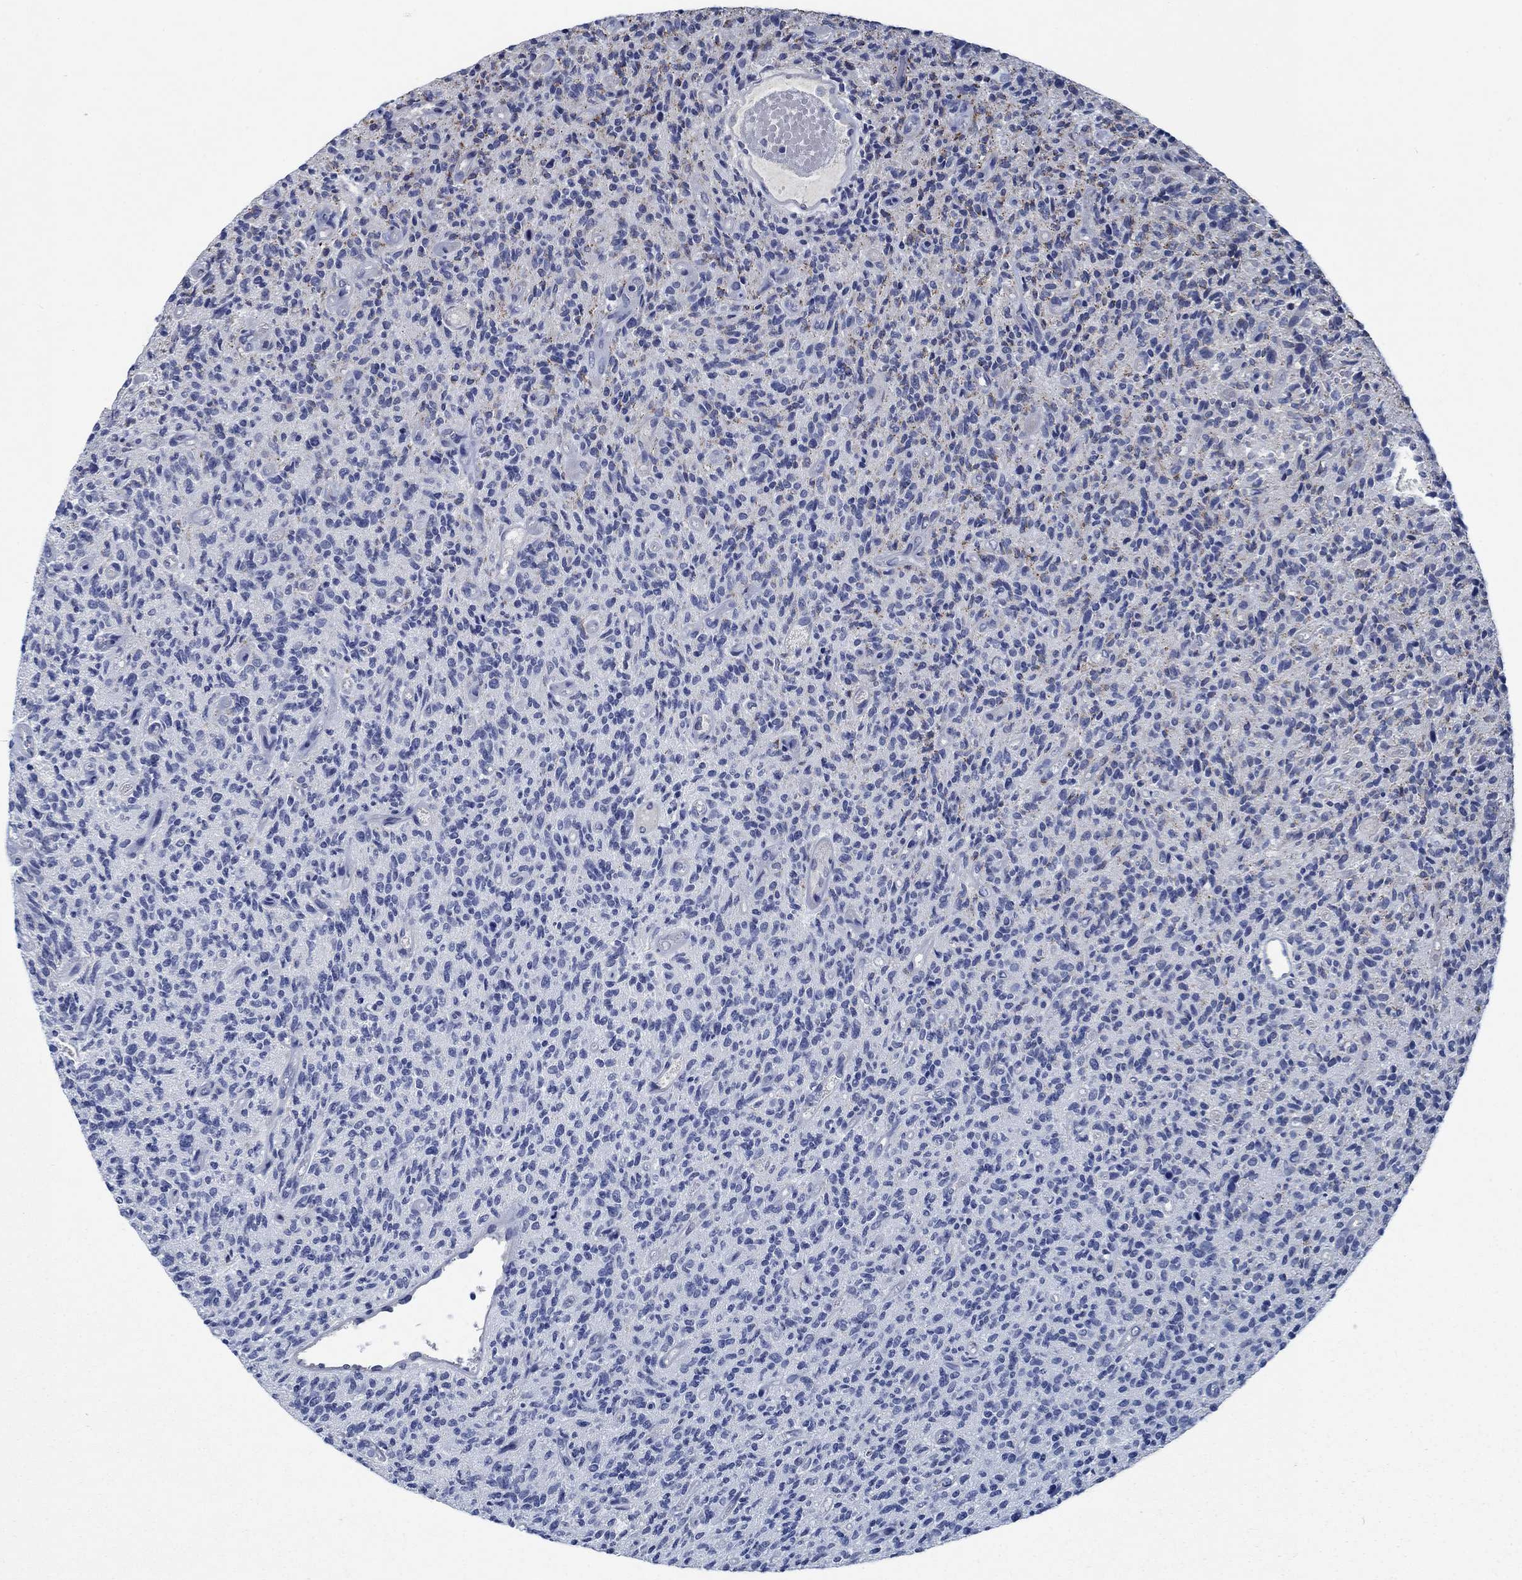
{"staining": {"intensity": "moderate", "quantity": "<25%", "location": "cytoplasmic/membranous"}, "tissue": "glioma", "cell_type": "Tumor cells", "image_type": "cancer", "snomed": [{"axis": "morphology", "description": "Glioma, malignant, High grade"}, {"axis": "topography", "description": "Brain"}], "caption": "A low amount of moderate cytoplasmic/membranous positivity is identified in about <25% of tumor cells in glioma tissue.", "gene": "STXBP6", "patient": {"sex": "male", "age": 64}}